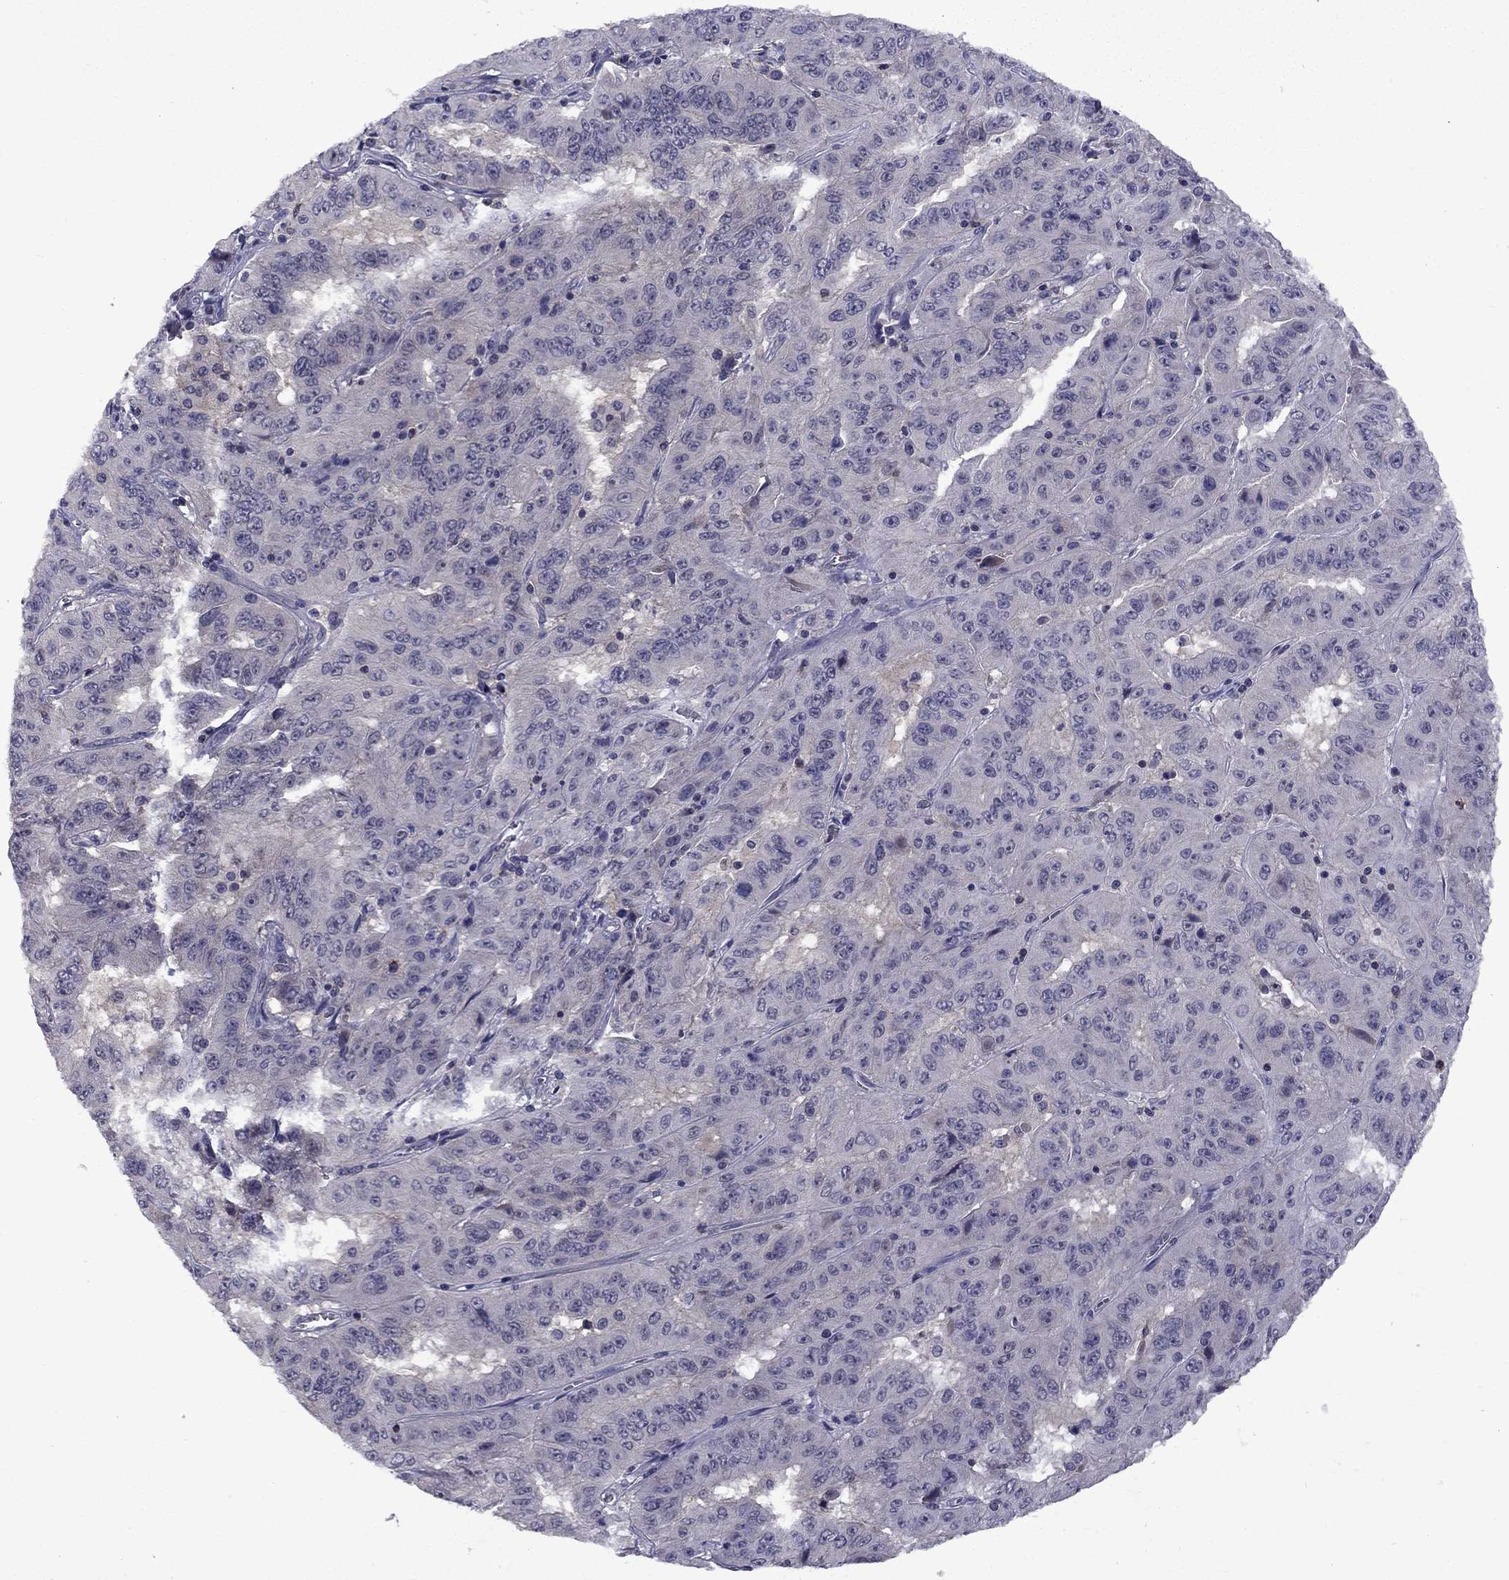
{"staining": {"intensity": "negative", "quantity": "none", "location": "none"}, "tissue": "pancreatic cancer", "cell_type": "Tumor cells", "image_type": "cancer", "snomed": [{"axis": "morphology", "description": "Adenocarcinoma, NOS"}, {"axis": "topography", "description": "Pancreas"}], "caption": "This is an immunohistochemistry photomicrograph of pancreatic cancer. There is no staining in tumor cells.", "gene": "SNTA1", "patient": {"sex": "male", "age": 63}}